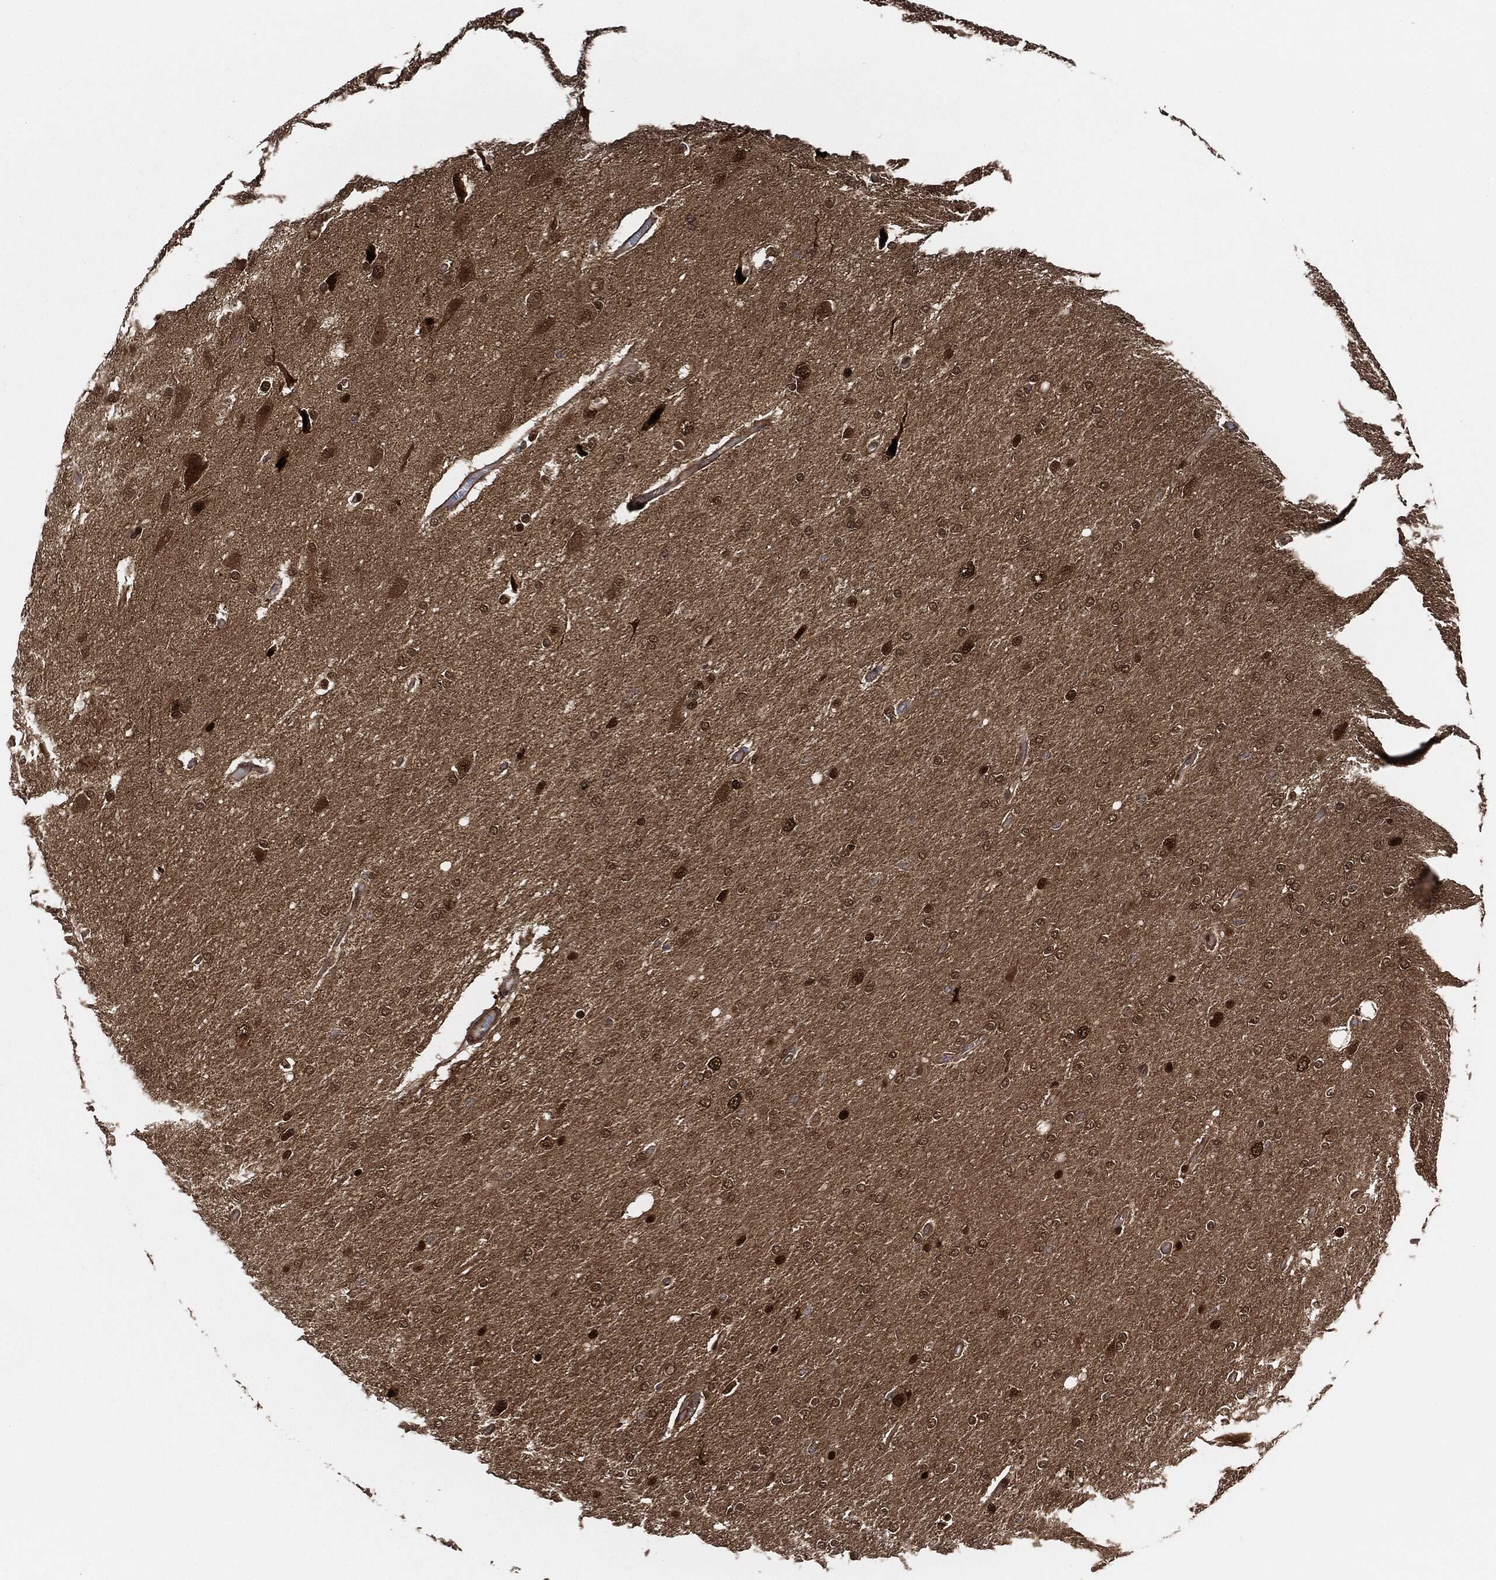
{"staining": {"intensity": "moderate", "quantity": ">75%", "location": "nuclear"}, "tissue": "glioma", "cell_type": "Tumor cells", "image_type": "cancer", "snomed": [{"axis": "morphology", "description": "Glioma, malignant, High grade"}, {"axis": "topography", "description": "Cerebral cortex"}], "caption": "The micrograph shows staining of malignant glioma (high-grade), revealing moderate nuclear protein positivity (brown color) within tumor cells. (DAB IHC, brown staining for protein, blue staining for nuclei).", "gene": "DCTN1", "patient": {"sex": "male", "age": 70}}